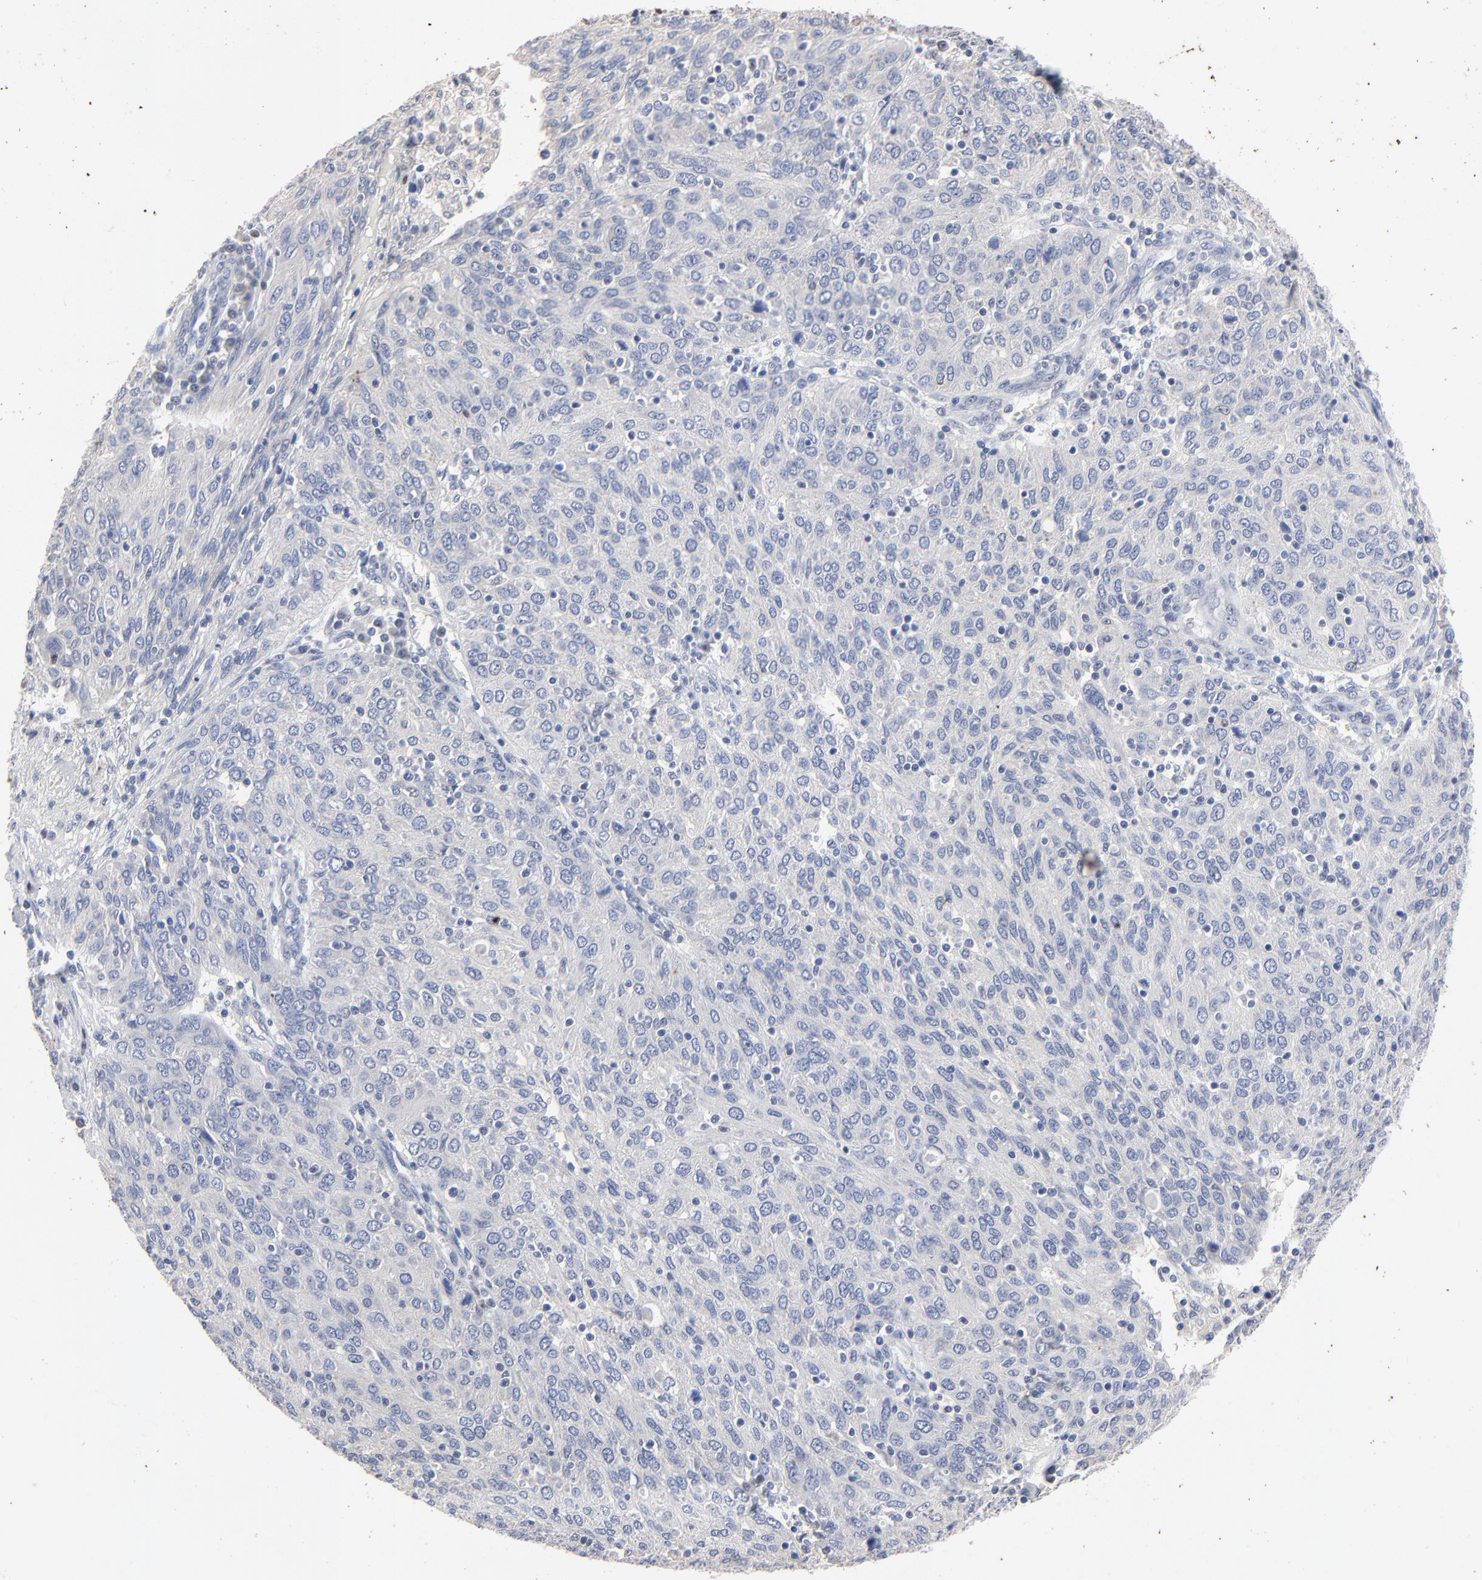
{"staining": {"intensity": "negative", "quantity": "none", "location": "none"}, "tissue": "ovarian cancer", "cell_type": "Tumor cells", "image_type": "cancer", "snomed": [{"axis": "morphology", "description": "Carcinoma, endometroid"}, {"axis": "topography", "description": "Ovary"}], "caption": "A micrograph of ovarian cancer stained for a protein demonstrates no brown staining in tumor cells. (DAB IHC, high magnification).", "gene": "AADAC", "patient": {"sex": "female", "age": 50}}